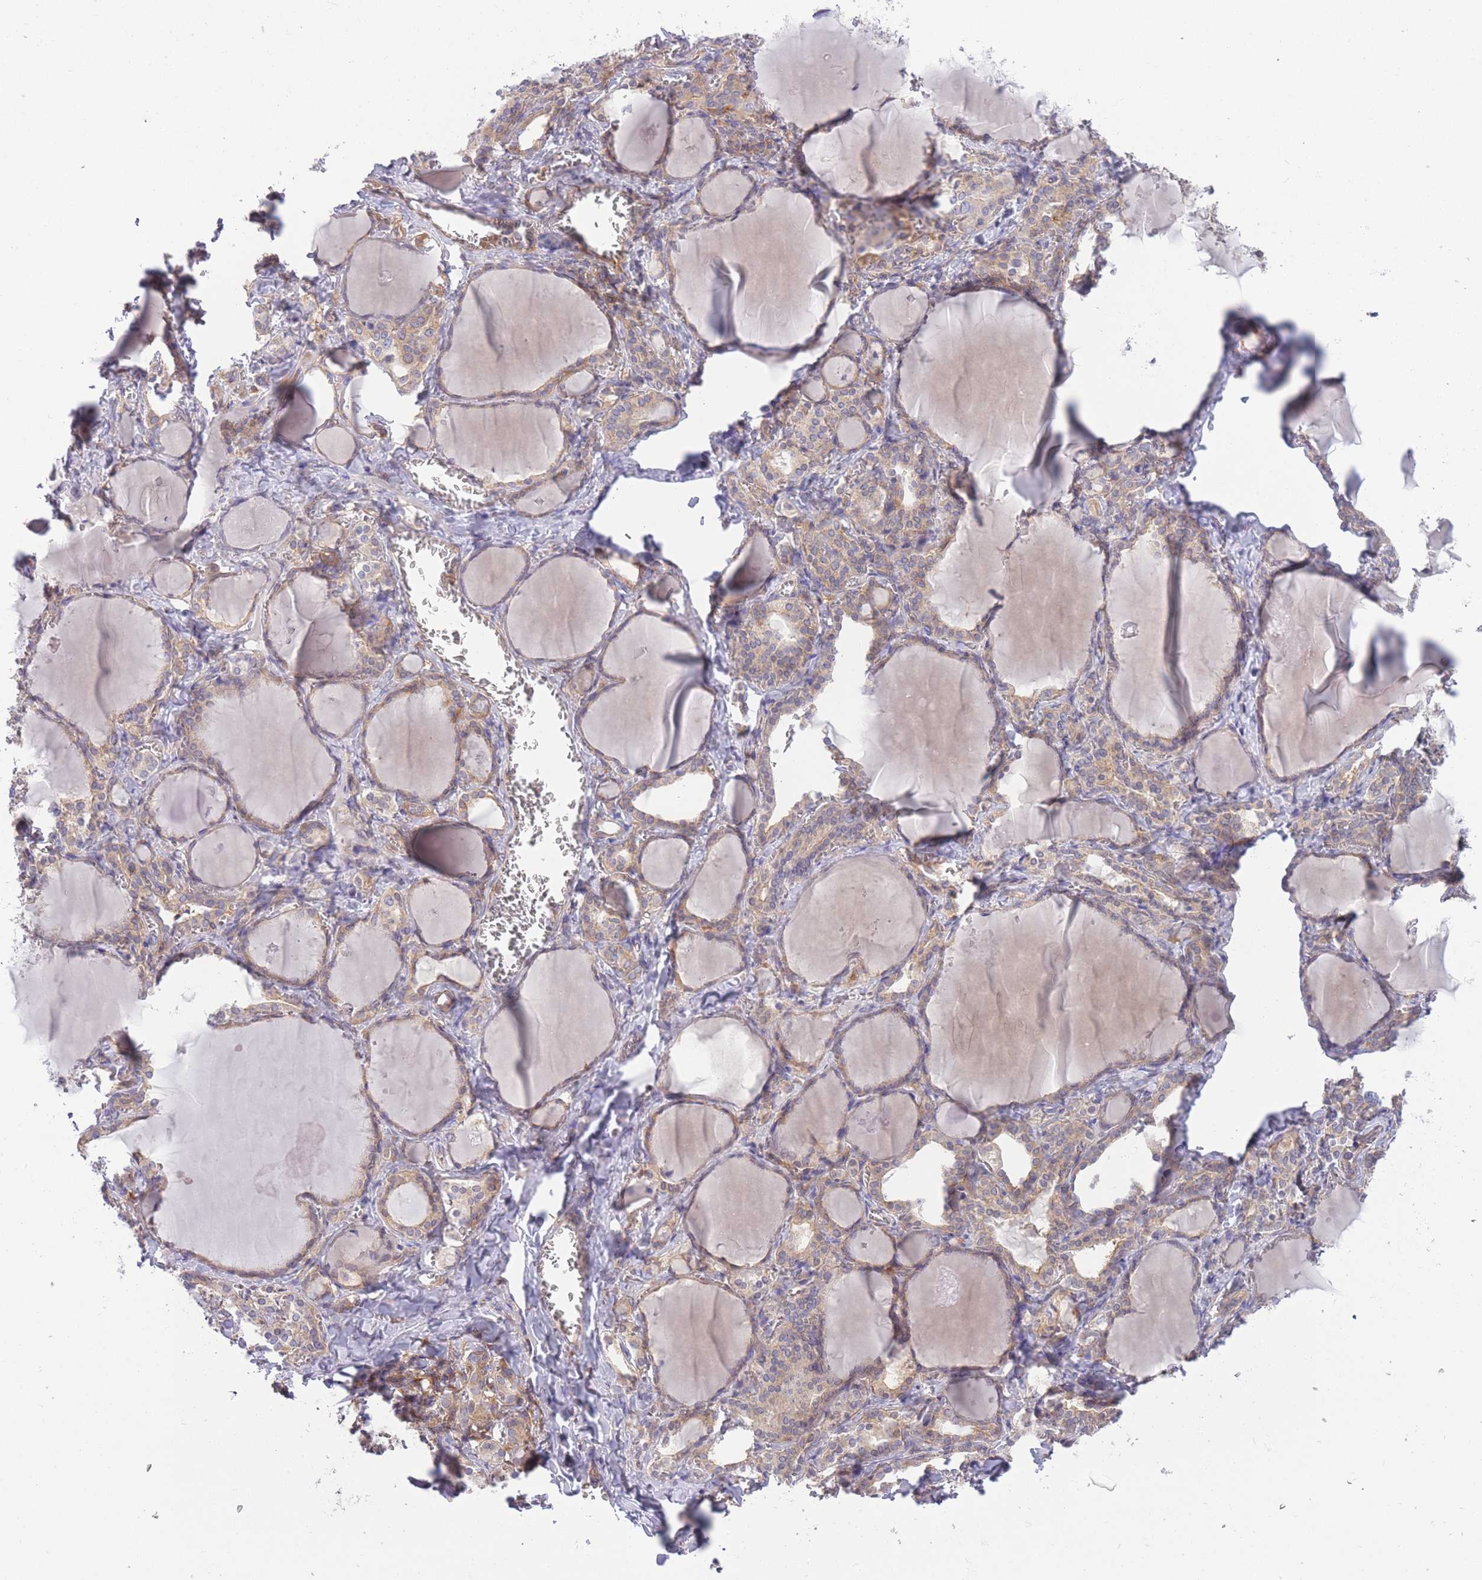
{"staining": {"intensity": "weak", "quantity": ">75%", "location": "cytoplasmic/membranous"}, "tissue": "thyroid gland", "cell_type": "Glandular cells", "image_type": "normal", "snomed": [{"axis": "morphology", "description": "Normal tissue, NOS"}, {"axis": "topography", "description": "Thyroid gland"}], "caption": "This image displays benign thyroid gland stained with immunohistochemistry to label a protein in brown. The cytoplasmic/membranous of glandular cells show weak positivity for the protein. Nuclei are counter-stained blue.", "gene": "PRKAR1A", "patient": {"sex": "female", "age": 42}}